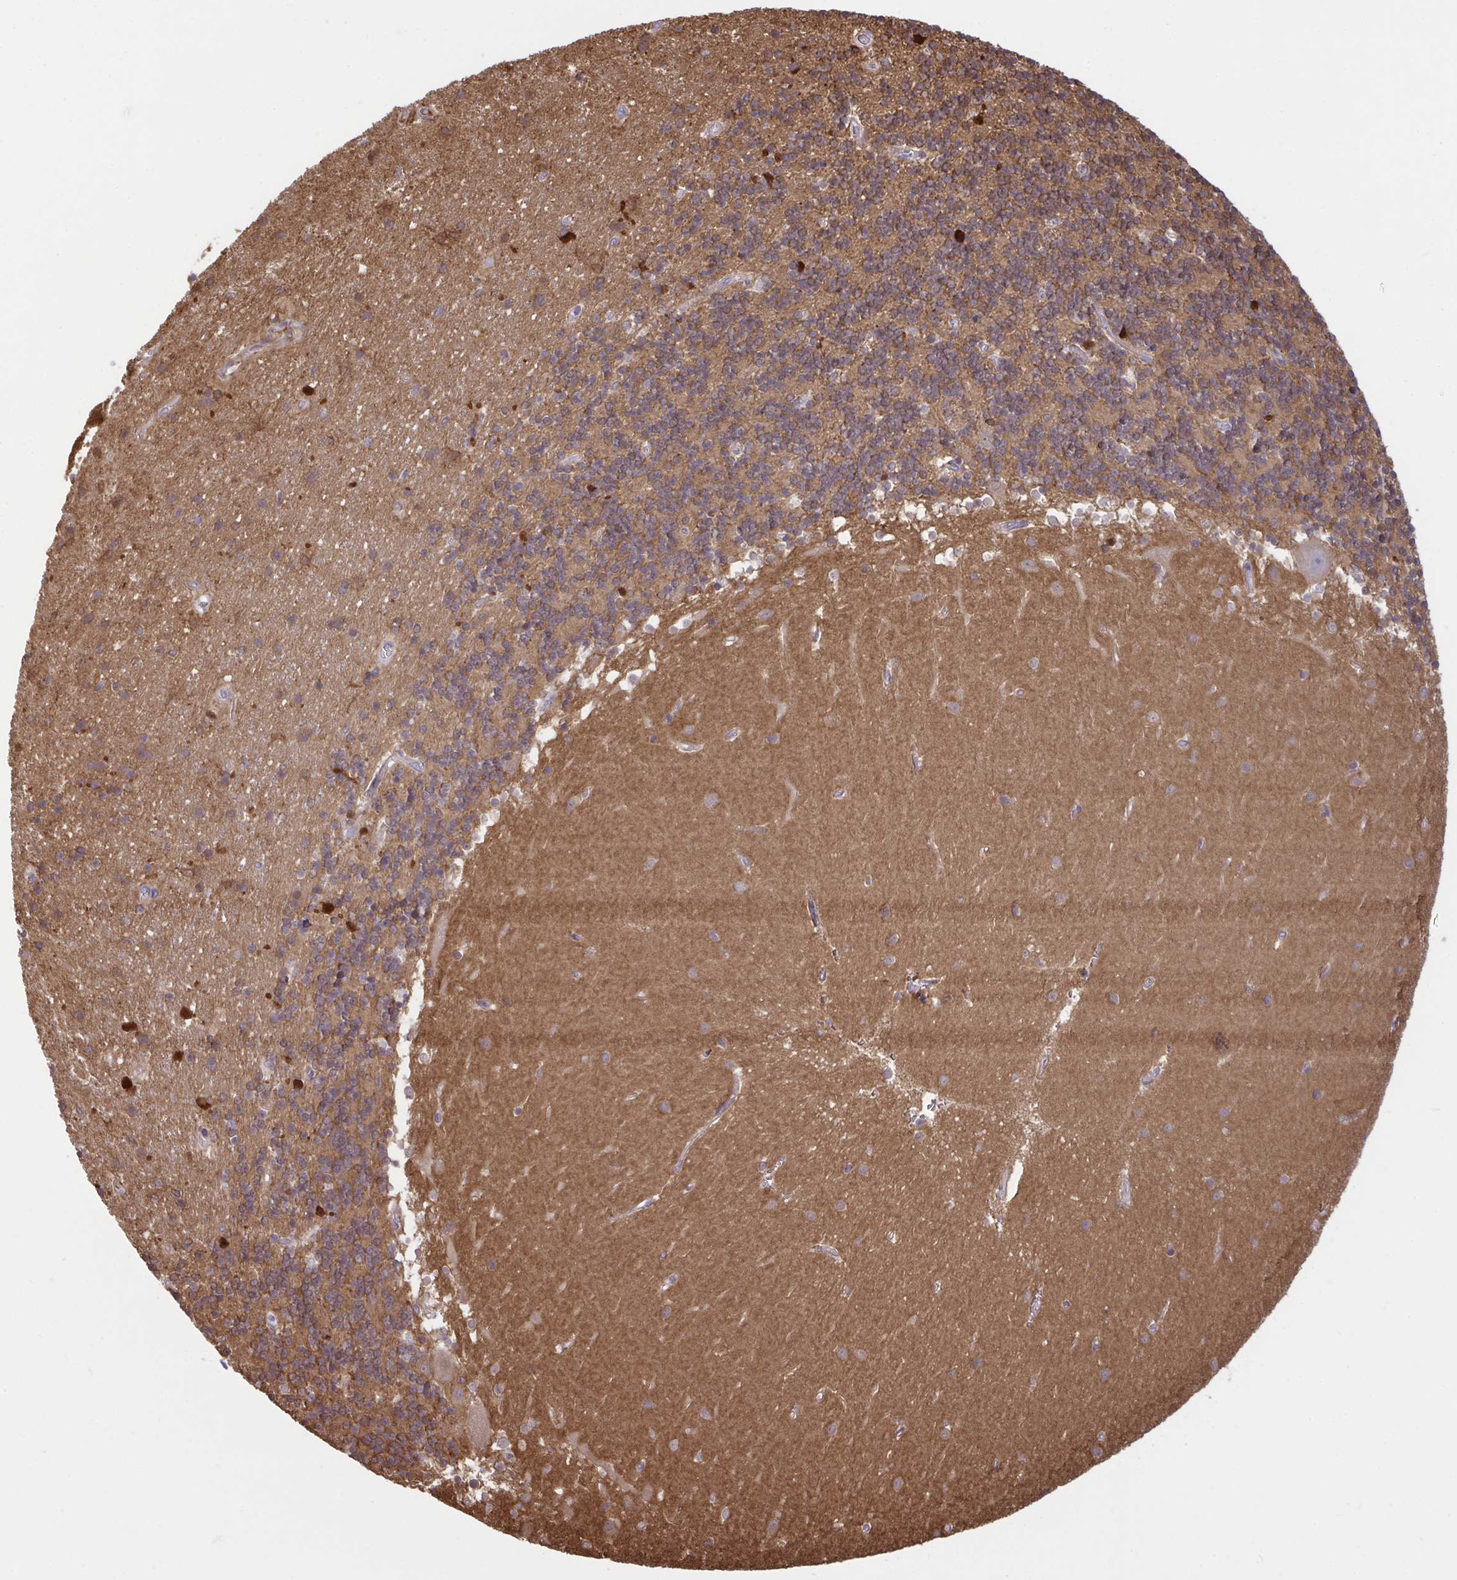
{"staining": {"intensity": "moderate", "quantity": ">75%", "location": "cytoplasmic/membranous"}, "tissue": "cerebellum", "cell_type": "Cells in granular layer", "image_type": "normal", "snomed": [{"axis": "morphology", "description": "Normal tissue, NOS"}, {"axis": "topography", "description": "Cerebellum"}], "caption": "This image displays IHC staining of normal human cerebellum, with medium moderate cytoplasmic/membranous staining in approximately >75% of cells in granular layer.", "gene": "PRRT4", "patient": {"sex": "male", "age": 54}}